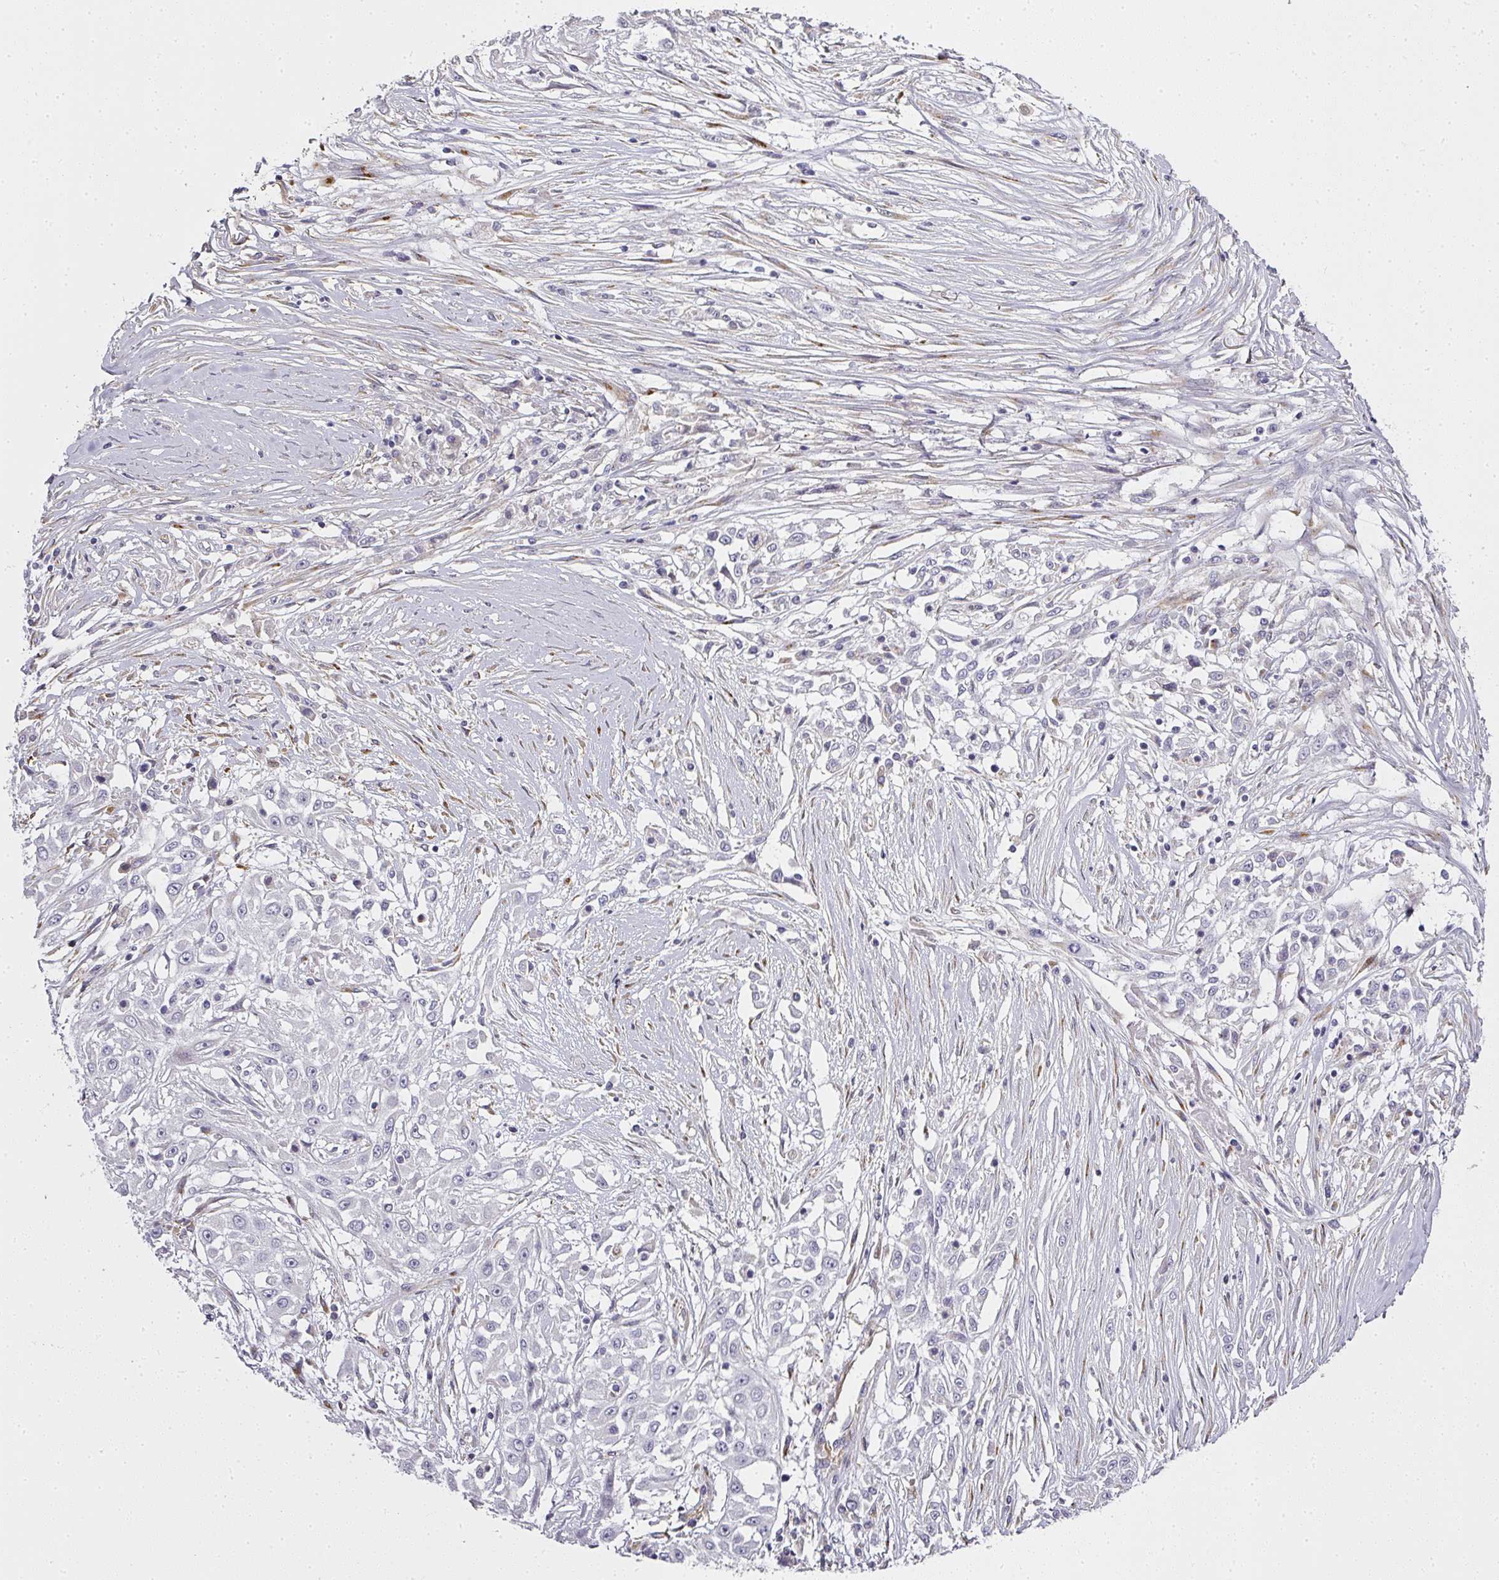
{"staining": {"intensity": "negative", "quantity": "none", "location": "none"}, "tissue": "skin cancer", "cell_type": "Tumor cells", "image_type": "cancer", "snomed": [{"axis": "morphology", "description": "Squamous cell carcinoma, NOS"}, {"axis": "morphology", "description": "Squamous cell carcinoma, metastatic, NOS"}, {"axis": "topography", "description": "Skin"}, {"axis": "topography", "description": "Lymph node"}], "caption": "The image displays no significant positivity in tumor cells of squamous cell carcinoma (skin). (DAB (3,3'-diaminobenzidine) immunohistochemistry (IHC) visualized using brightfield microscopy, high magnification).", "gene": "ATP8B2", "patient": {"sex": "male", "age": 75}}